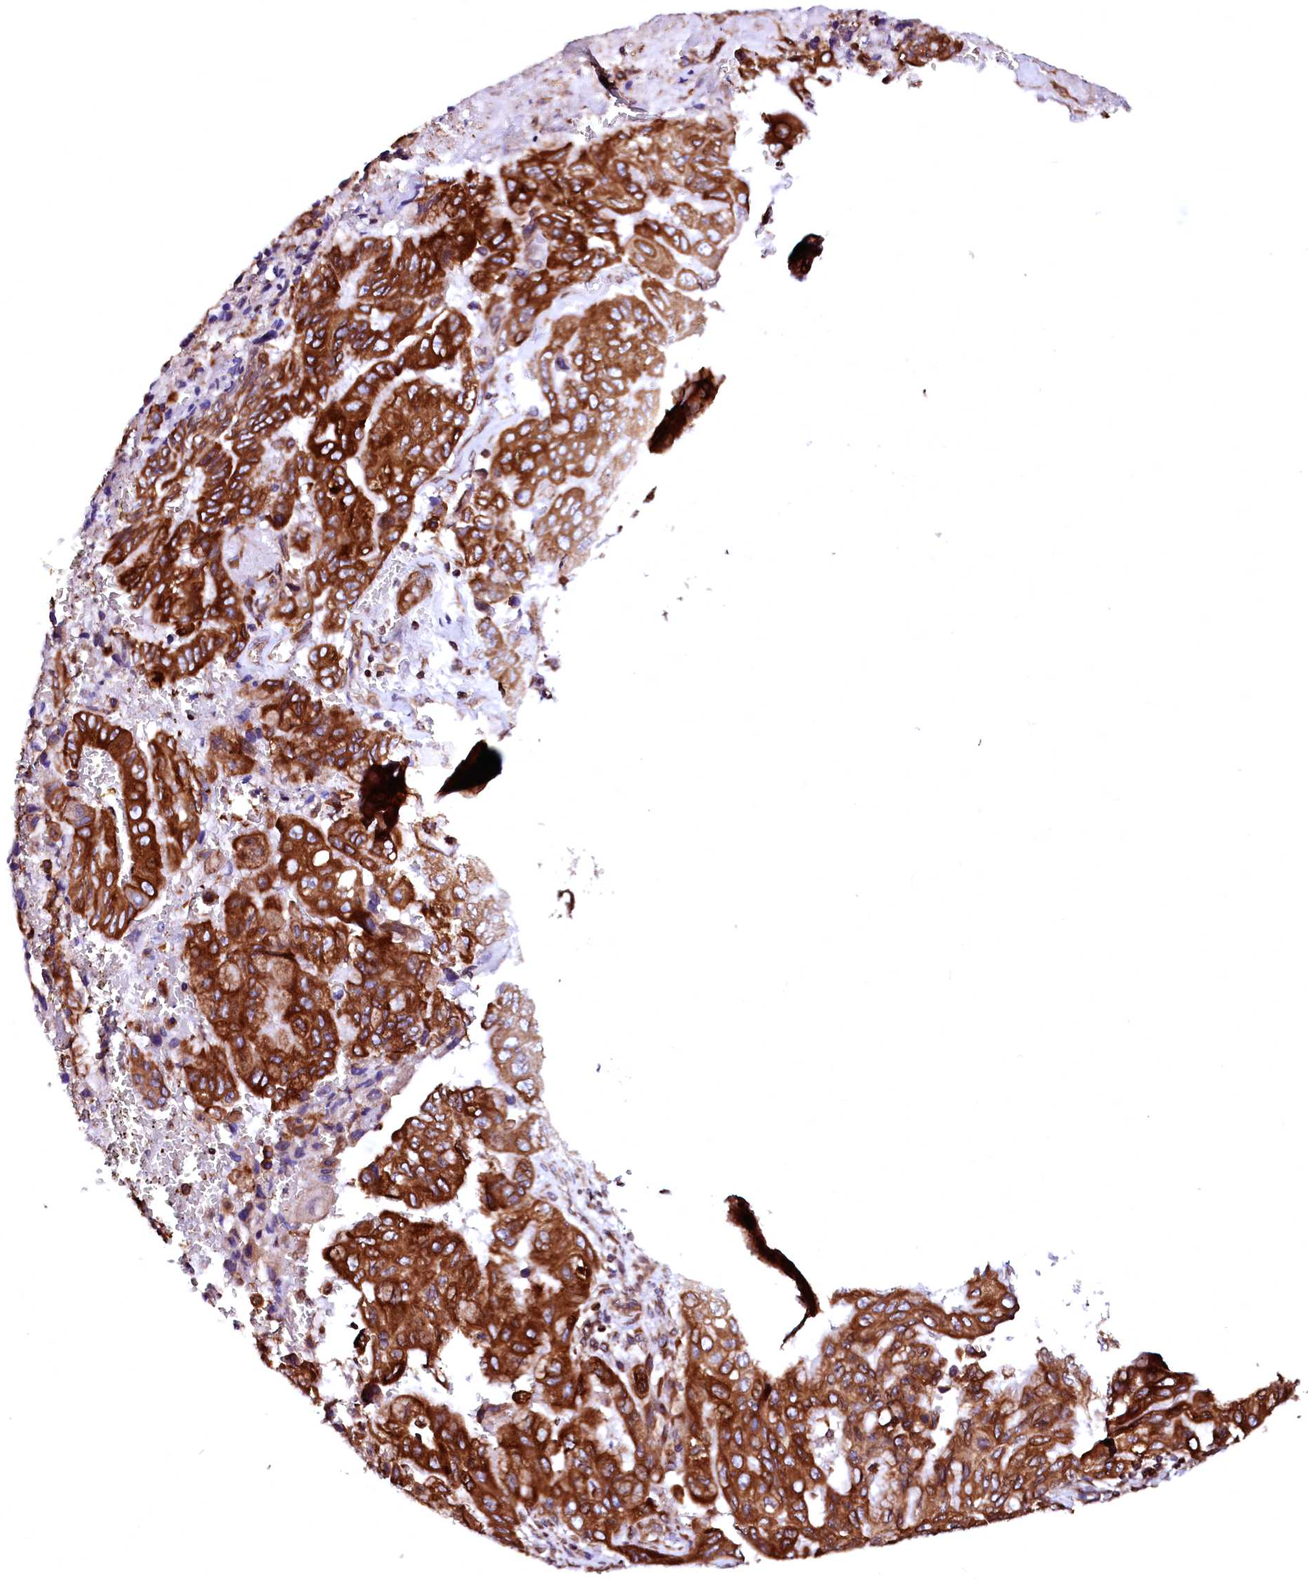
{"staining": {"intensity": "strong", "quantity": ">75%", "location": "cytoplasmic/membranous"}, "tissue": "pancreatic cancer", "cell_type": "Tumor cells", "image_type": "cancer", "snomed": [{"axis": "morphology", "description": "Adenocarcinoma, NOS"}, {"axis": "topography", "description": "Pancreas"}], "caption": "An image of pancreatic cancer (adenocarcinoma) stained for a protein demonstrates strong cytoplasmic/membranous brown staining in tumor cells.", "gene": "DERL1", "patient": {"sex": "male", "age": 51}}